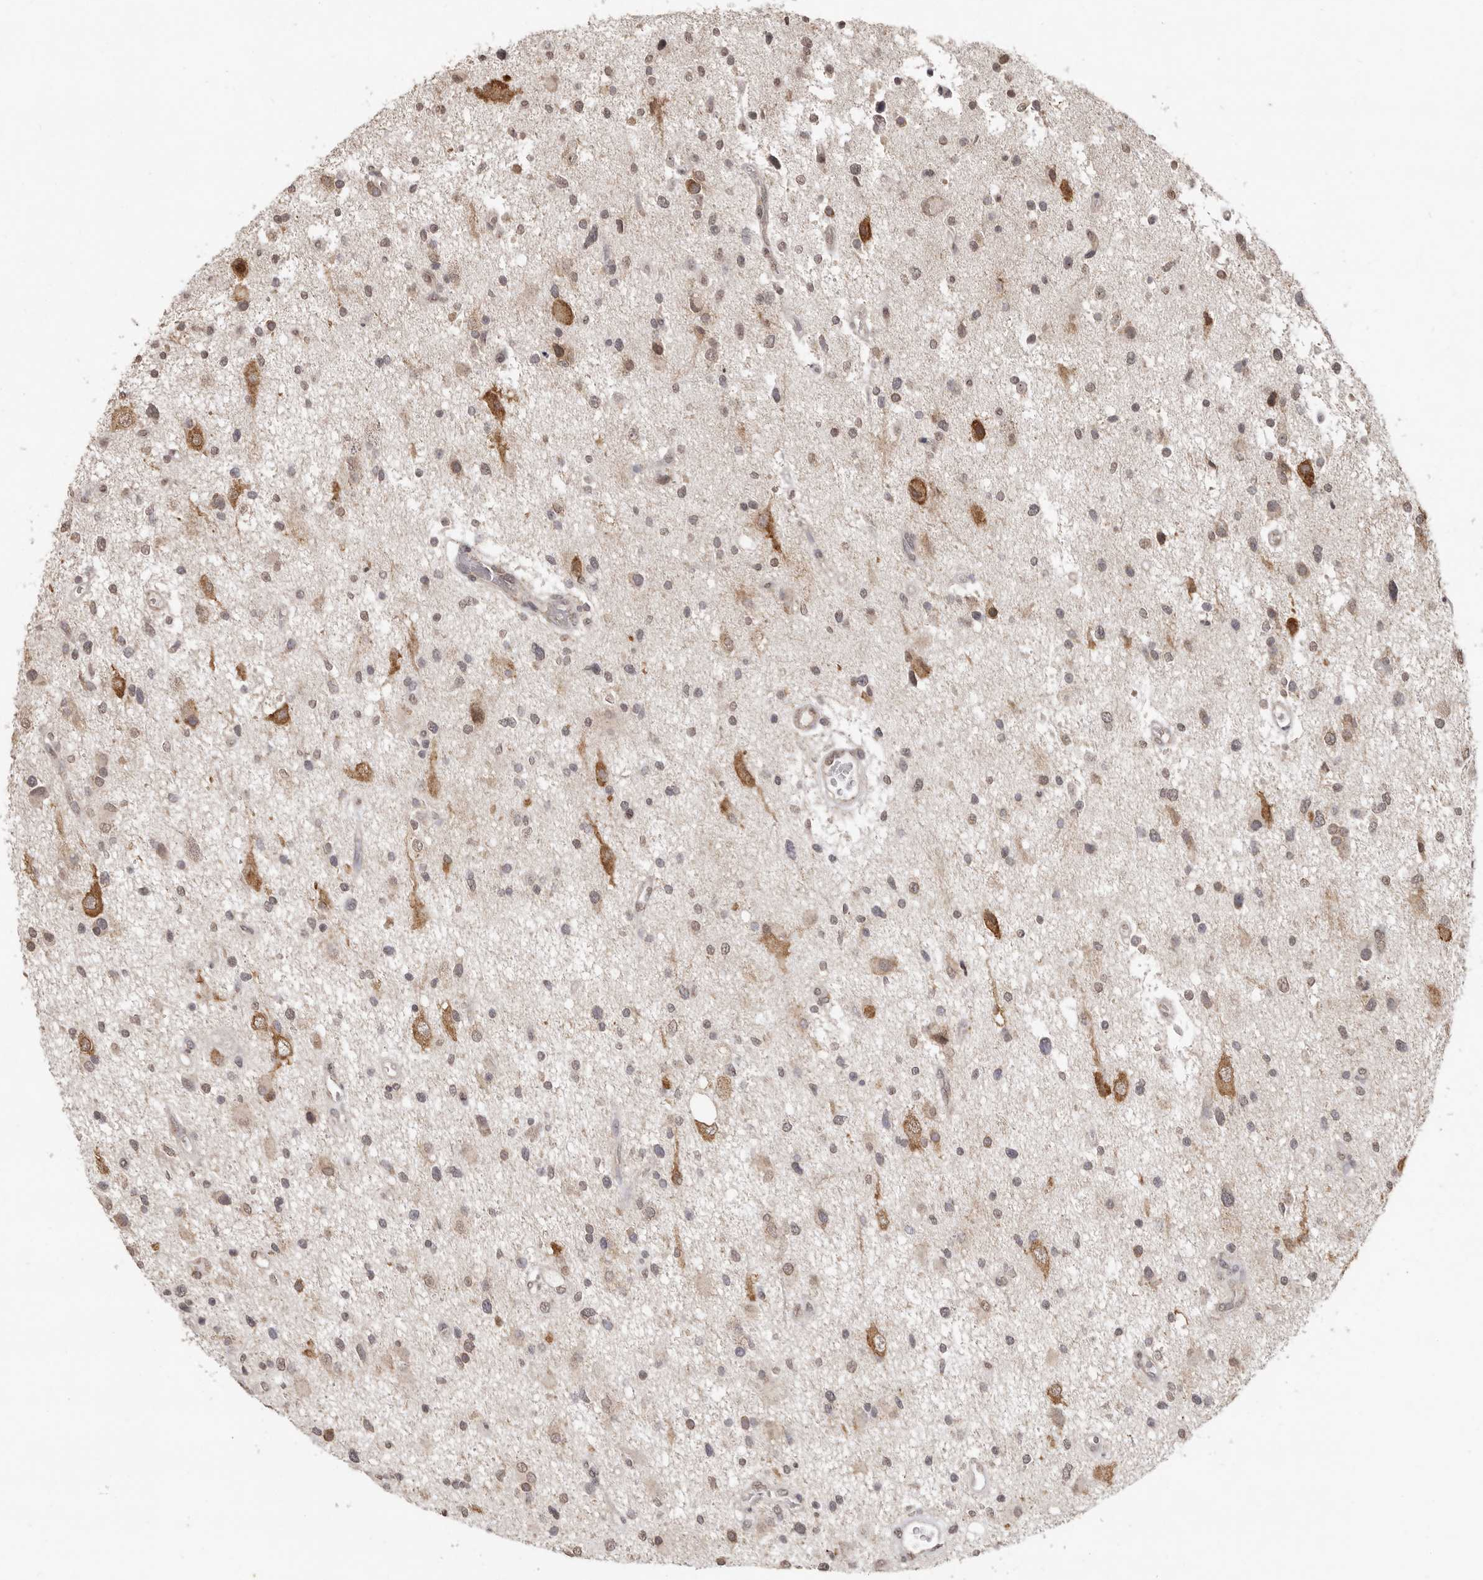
{"staining": {"intensity": "weak", "quantity": ">75%", "location": "cytoplasmic/membranous,nuclear"}, "tissue": "glioma", "cell_type": "Tumor cells", "image_type": "cancer", "snomed": [{"axis": "morphology", "description": "Glioma, malignant, High grade"}, {"axis": "topography", "description": "Brain"}], "caption": "Glioma stained with a brown dye demonstrates weak cytoplasmic/membranous and nuclear positive staining in about >75% of tumor cells.", "gene": "LINGO2", "patient": {"sex": "male", "age": 33}}